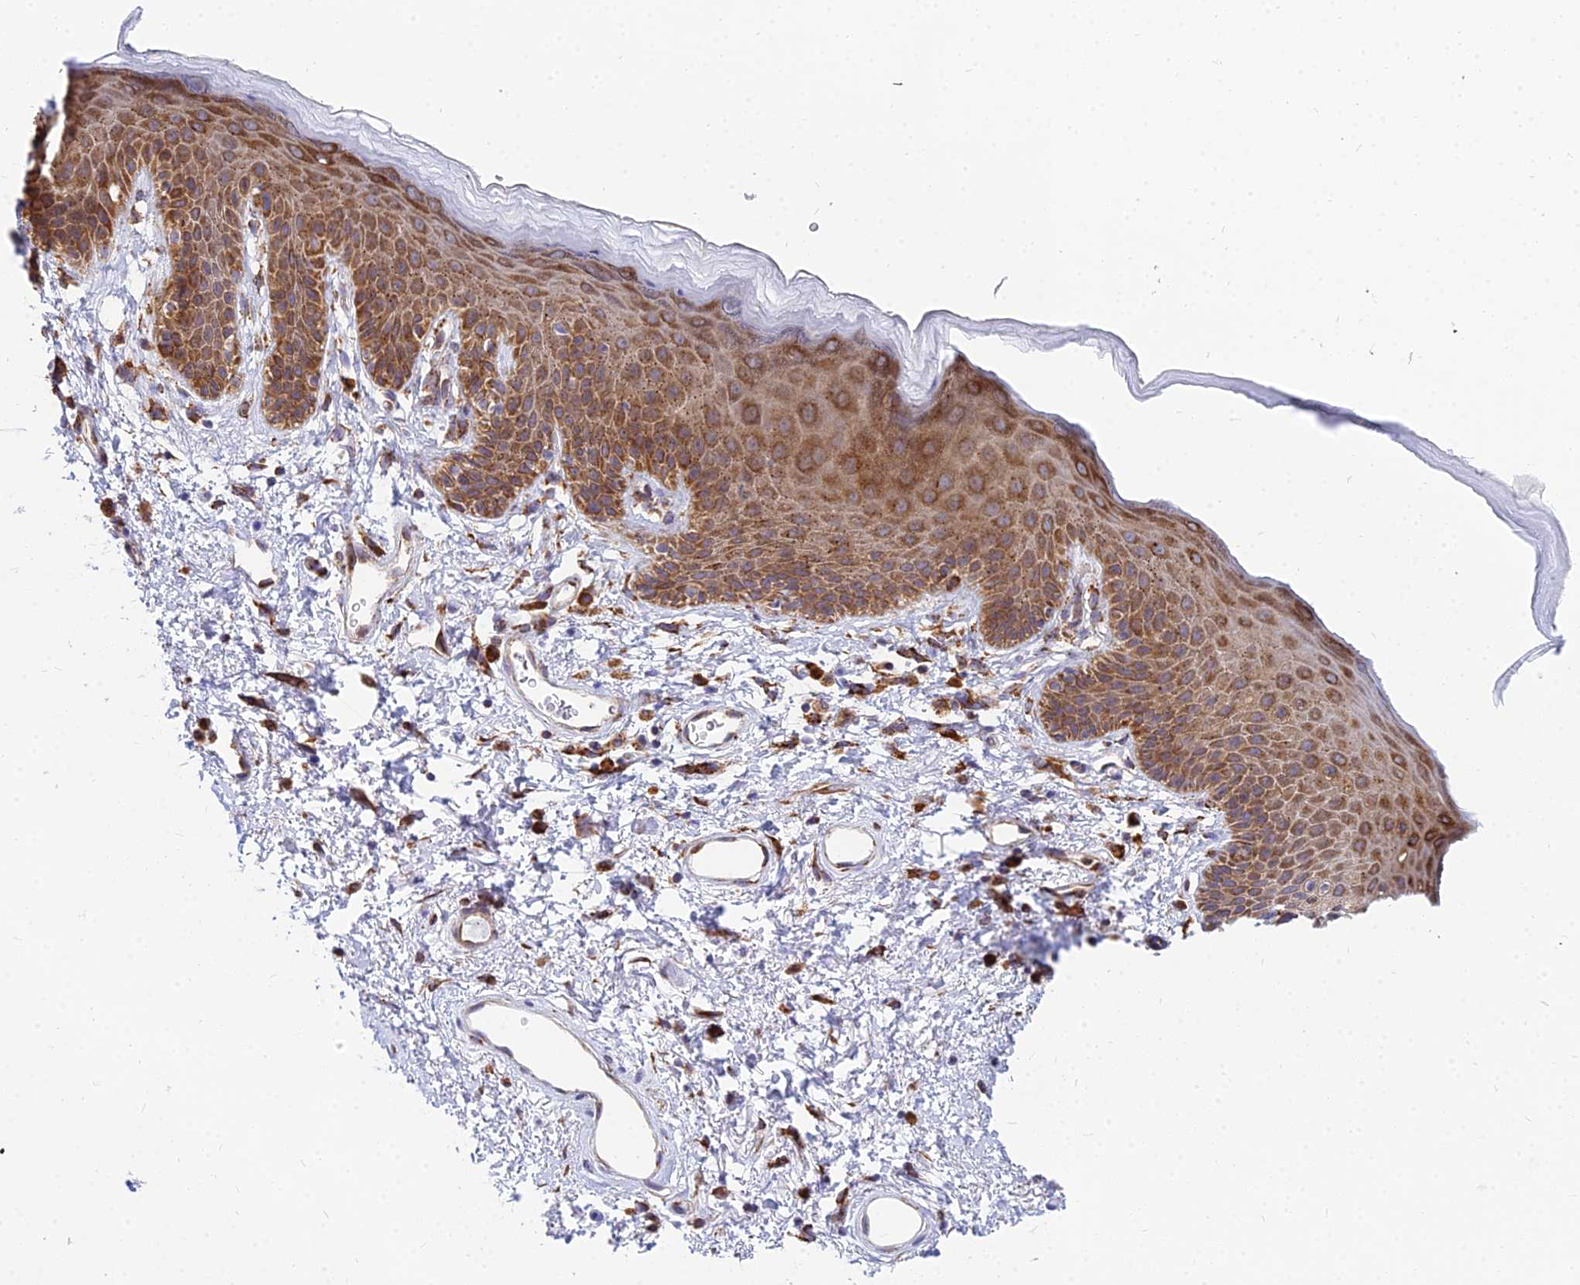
{"staining": {"intensity": "moderate", "quantity": ">75%", "location": "cytoplasmic/membranous"}, "tissue": "skin", "cell_type": "Epidermal cells", "image_type": "normal", "snomed": [{"axis": "morphology", "description": "Normal tissue, NOS"}, {"axis": "topography", "description": "Anal"}], "caption": "Epidermal cells show medium levels of moderate cytoplasmic/membranous positivity in about >75% of cells in normal human skin.", "gene": "CCT6A", "patient": {"sex": "female", "age": 46}}